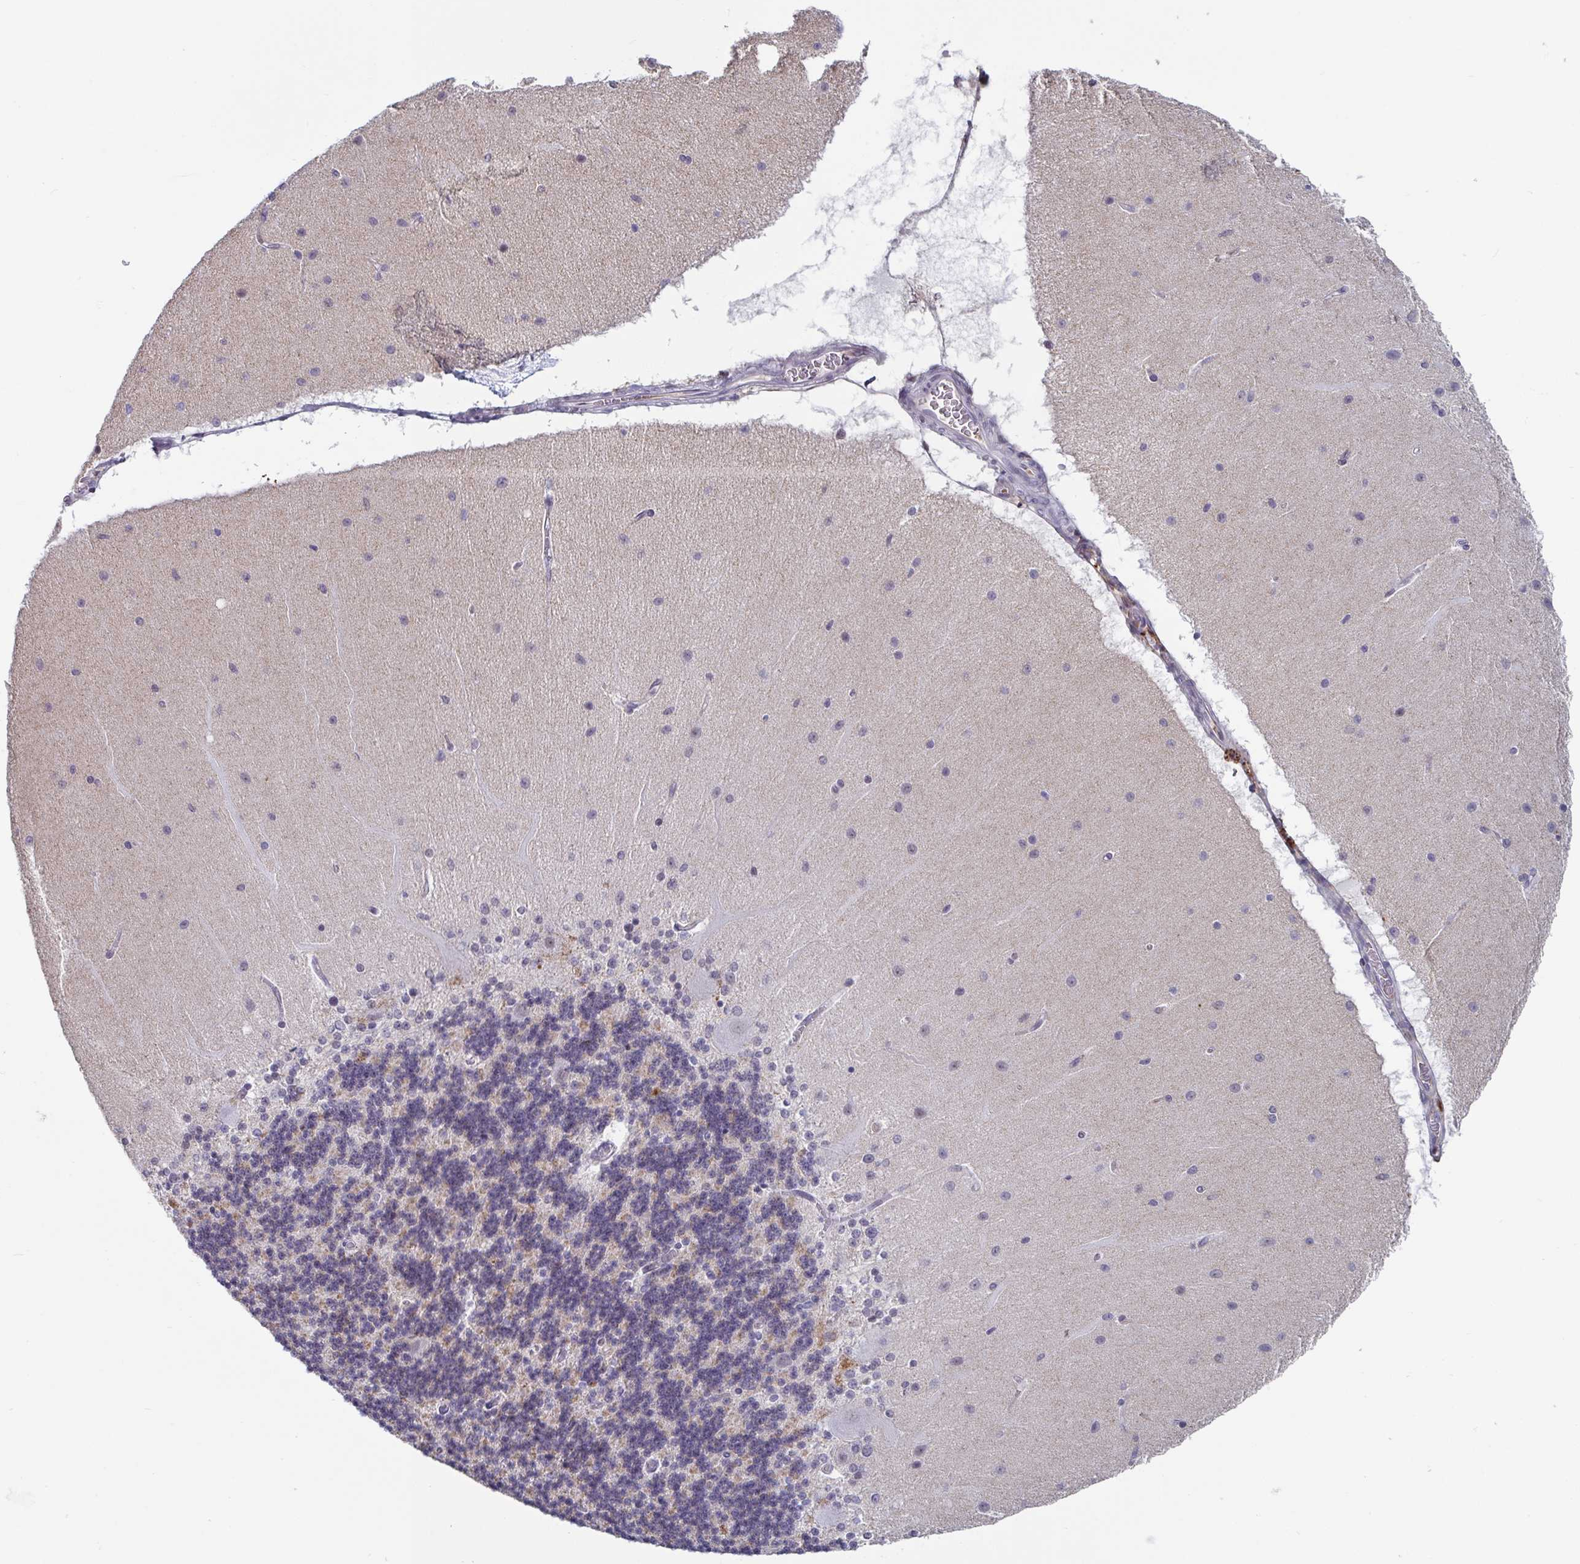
{"staining": {"intensity": "negative", "quantity": "none", "location": "none"}, "tissue": "cerebellum", "cell_type": "Cells in granular layer", "image_type": "normal", "snomed": [{"axis": "morphology", "description": "Normal tissue, NOS"}, {"axis": "topography", "description": "Cerebellum"}], "caption": "This is an immunohistochemistry photomicrograph of normal cerebellum. There is no staining in cells in granular layer.", "gene": "WDR72", "patient": {"sex": "female", "age": 54}}